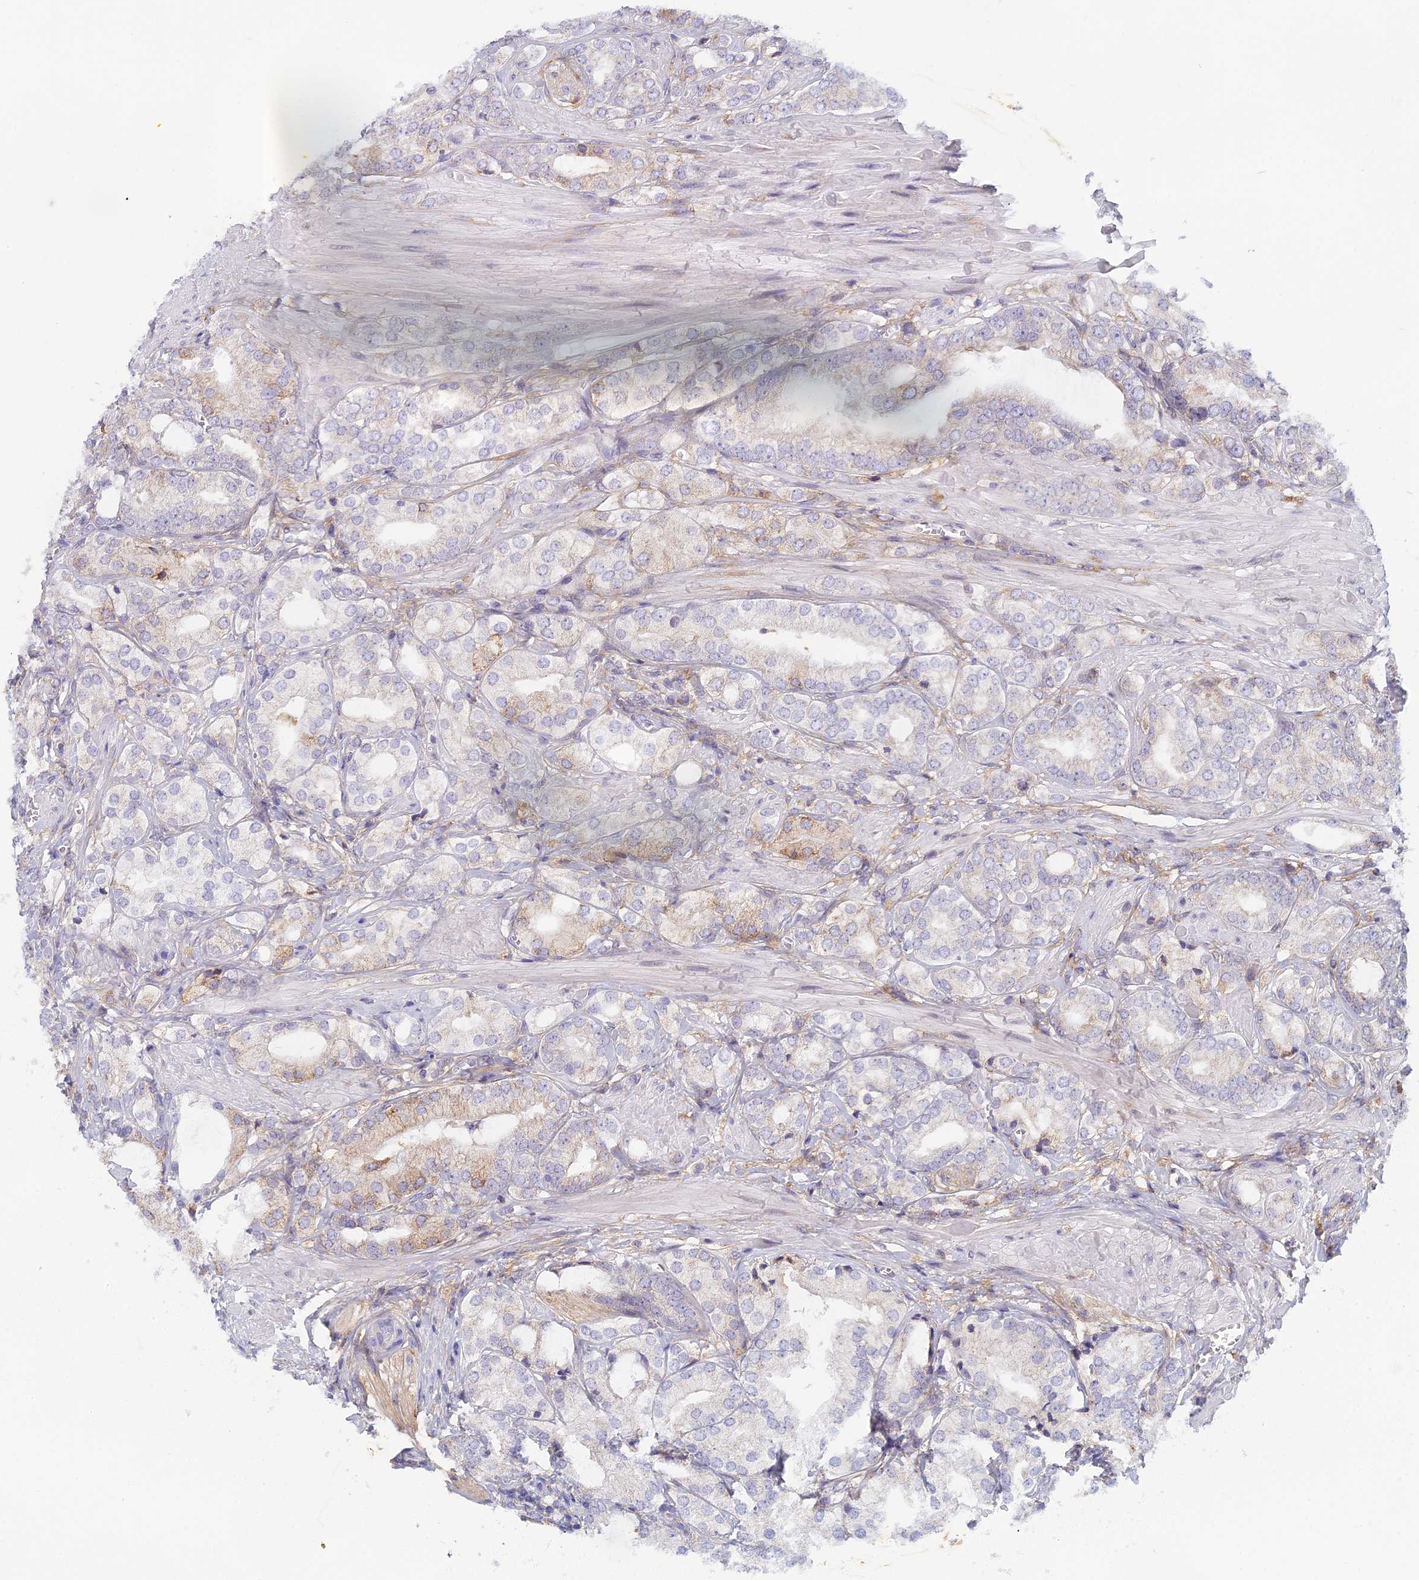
{"staining": {"intensity": "weak", "quantity": "<25%", "location": "cytoplasmic/membranous"}, "tissue": "prostate cancer", "cell_type": "Tumor cells", "image_type": "cancer", "snomed": [{"axis": "morphology", "description": "Adenocarcinoma, High grade"}, {"axis": "topography", "description": "Prostate"}], "caption": "Immunohistochemical staining of human prostate cancer (high-grade adenocarcinoma) displays no significant positivity in tumor cells. Brightfield microscopy of immunohistochemistry (IHC) stained with DAB (3,3'-diaminobenzidine) (brown) and hematoxylin (blue), captured at high magnification.", "gene": "DDX51", "patient": {"sex": "male", "age": 50}}